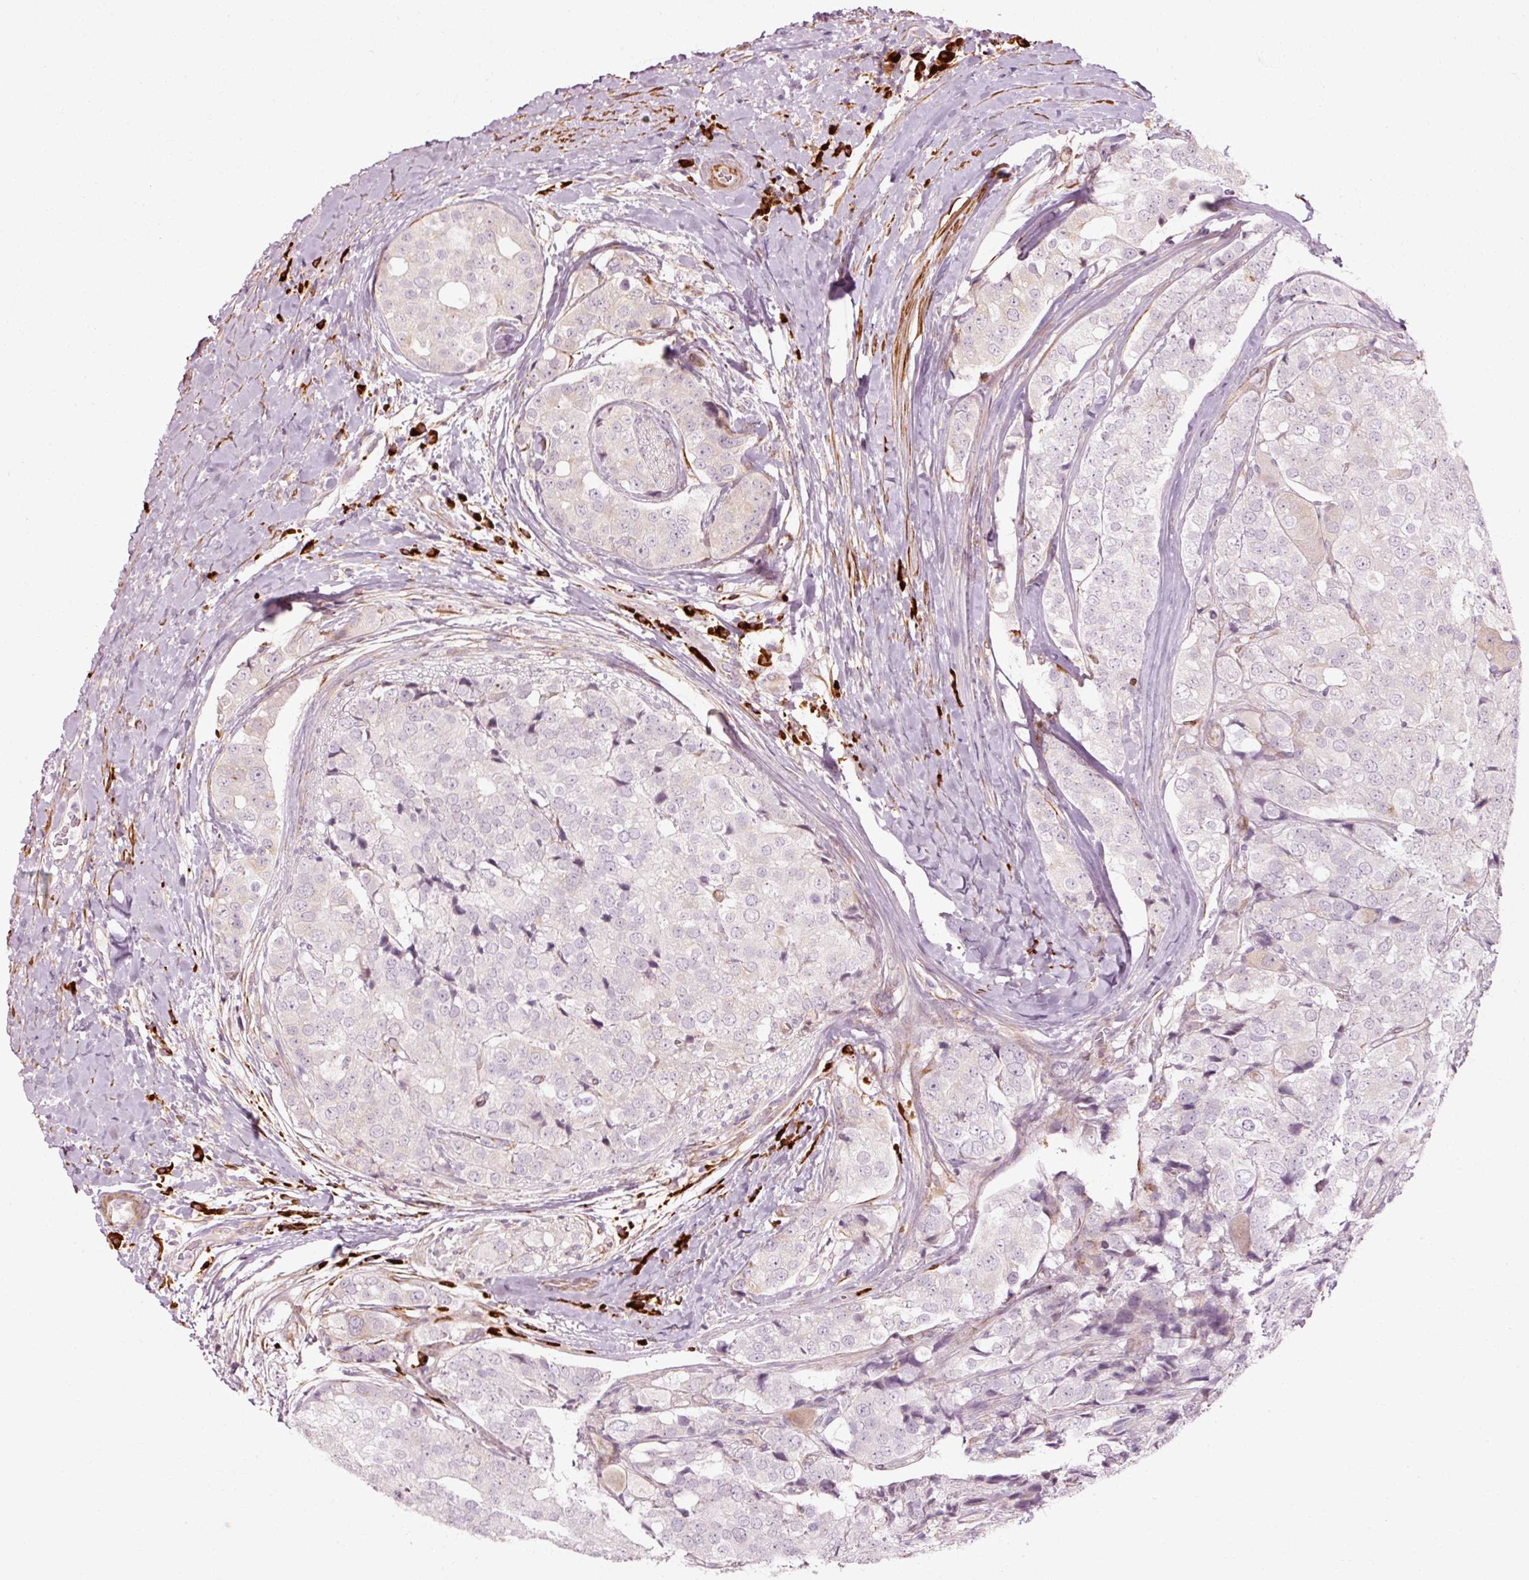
{"staining": {"intensity": "negative", "quantity": "none", "location": "none"}, "tissue": "prostate cancer", "cell_type": "Tumor cells", "image_type": "cancer", "snomed": [{"axis": "morphology", "description": "Adenocarcinoma, High grade"}, {"axis": "topography", "description": "Prostate"}], "caption": "A high-resolution micrograph shows IHC staining of adenocarcinoma (high-grade) (prostate), which shows no significant positivity in tumor cells. Nuclei are stained in blue.", "gene": "RGPD5", "patient": {"sex": "male", "age": 49}}